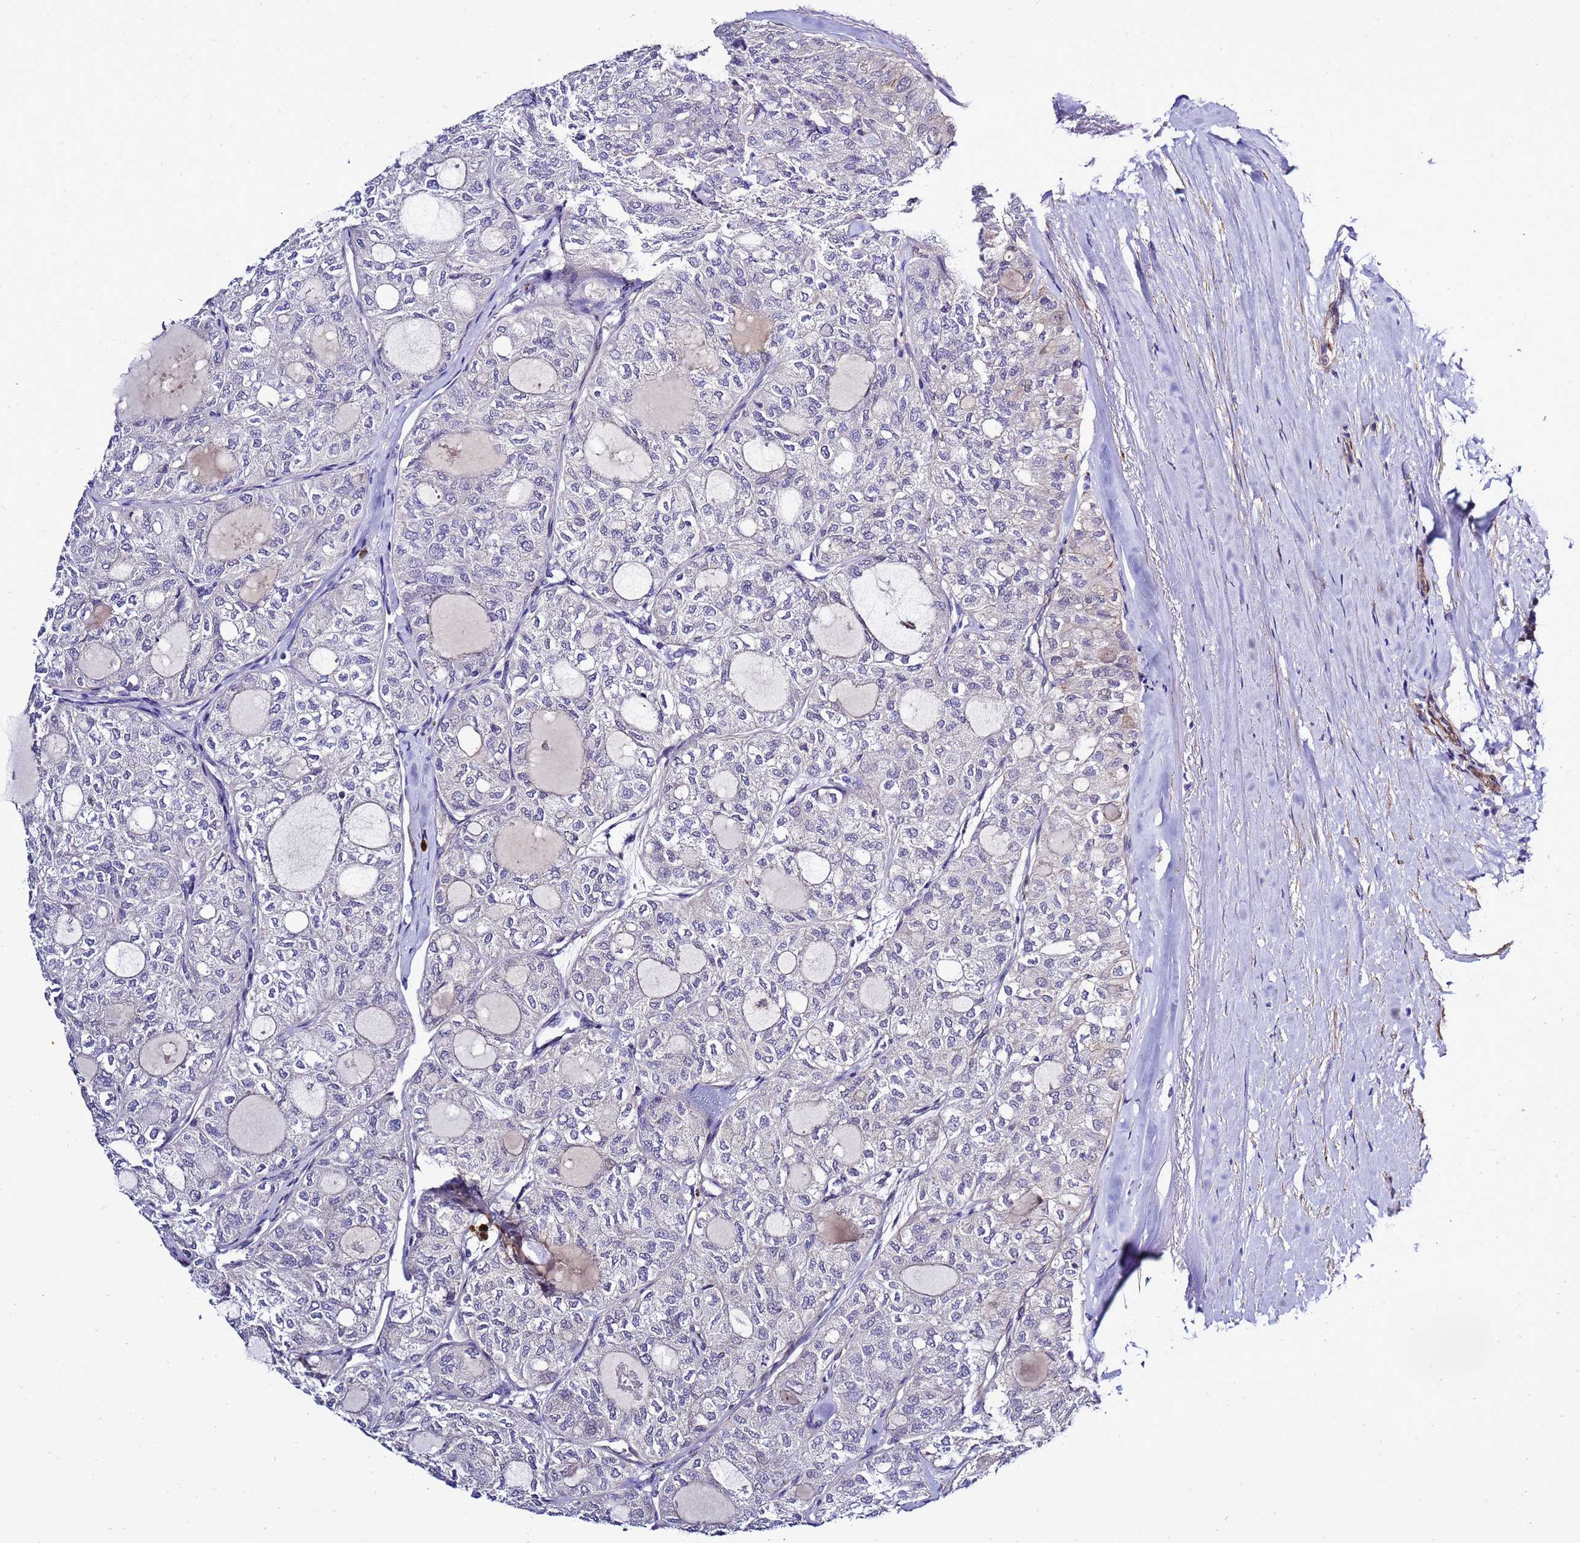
{"staining": {"intensity": "negative", "quantity": "none", "location": "none"}, "tissue": "thyroid cancer", "cell_type": "Tumor cells", "image_type": "cancer", "snomed": [{"axis": "morphology", "description": "Follicular adenoma carcinoma, NOS"}, {"axis": "topography", "description": "Thyroid gland"}], "caption": "Histopathology image shows no significant protein staining in tumor cells of thyroid follicular adenoma carcinoma.", "gene": "GZF1", "patient": {"sex": "male", "age": 75}}